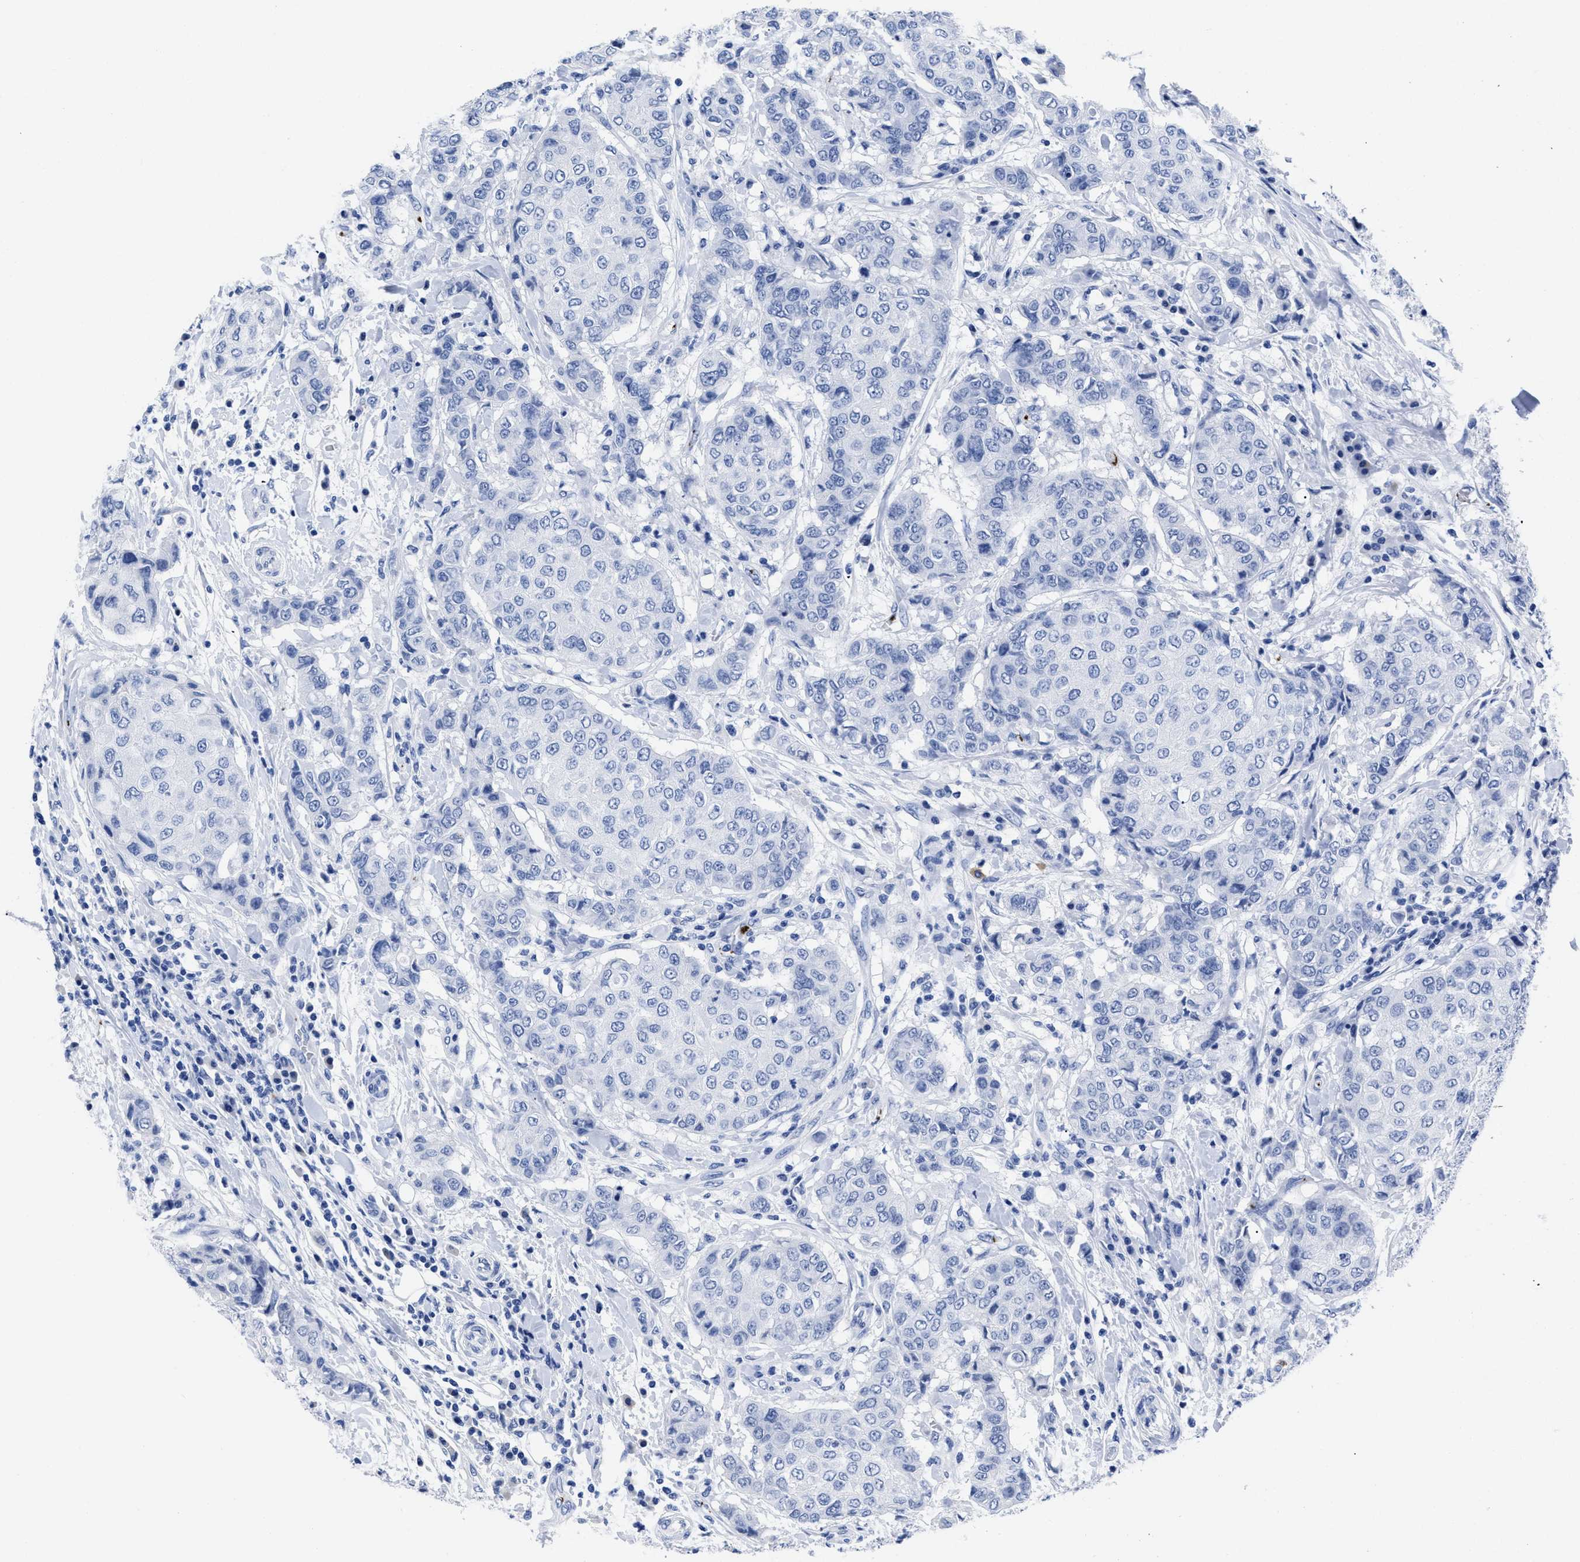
{"staining": {"intensity": "negative", "quantity": "none", "location": "none"}, "tissue": "breast cancer", "cell_type": "Tumor cells", "image_type": "cancer", "snomed": [{"axis": "morphology", "description": "Duct carcinoma"}, {"axis": "topography", "description": "Breast"}], "caption": "Protein analysis of breast cancer (invasive ductal carcinoma) exhibits no significant staining in tumor cells.", "gene": "TREML1", "patient": {"sex": "female", "age": 27}}